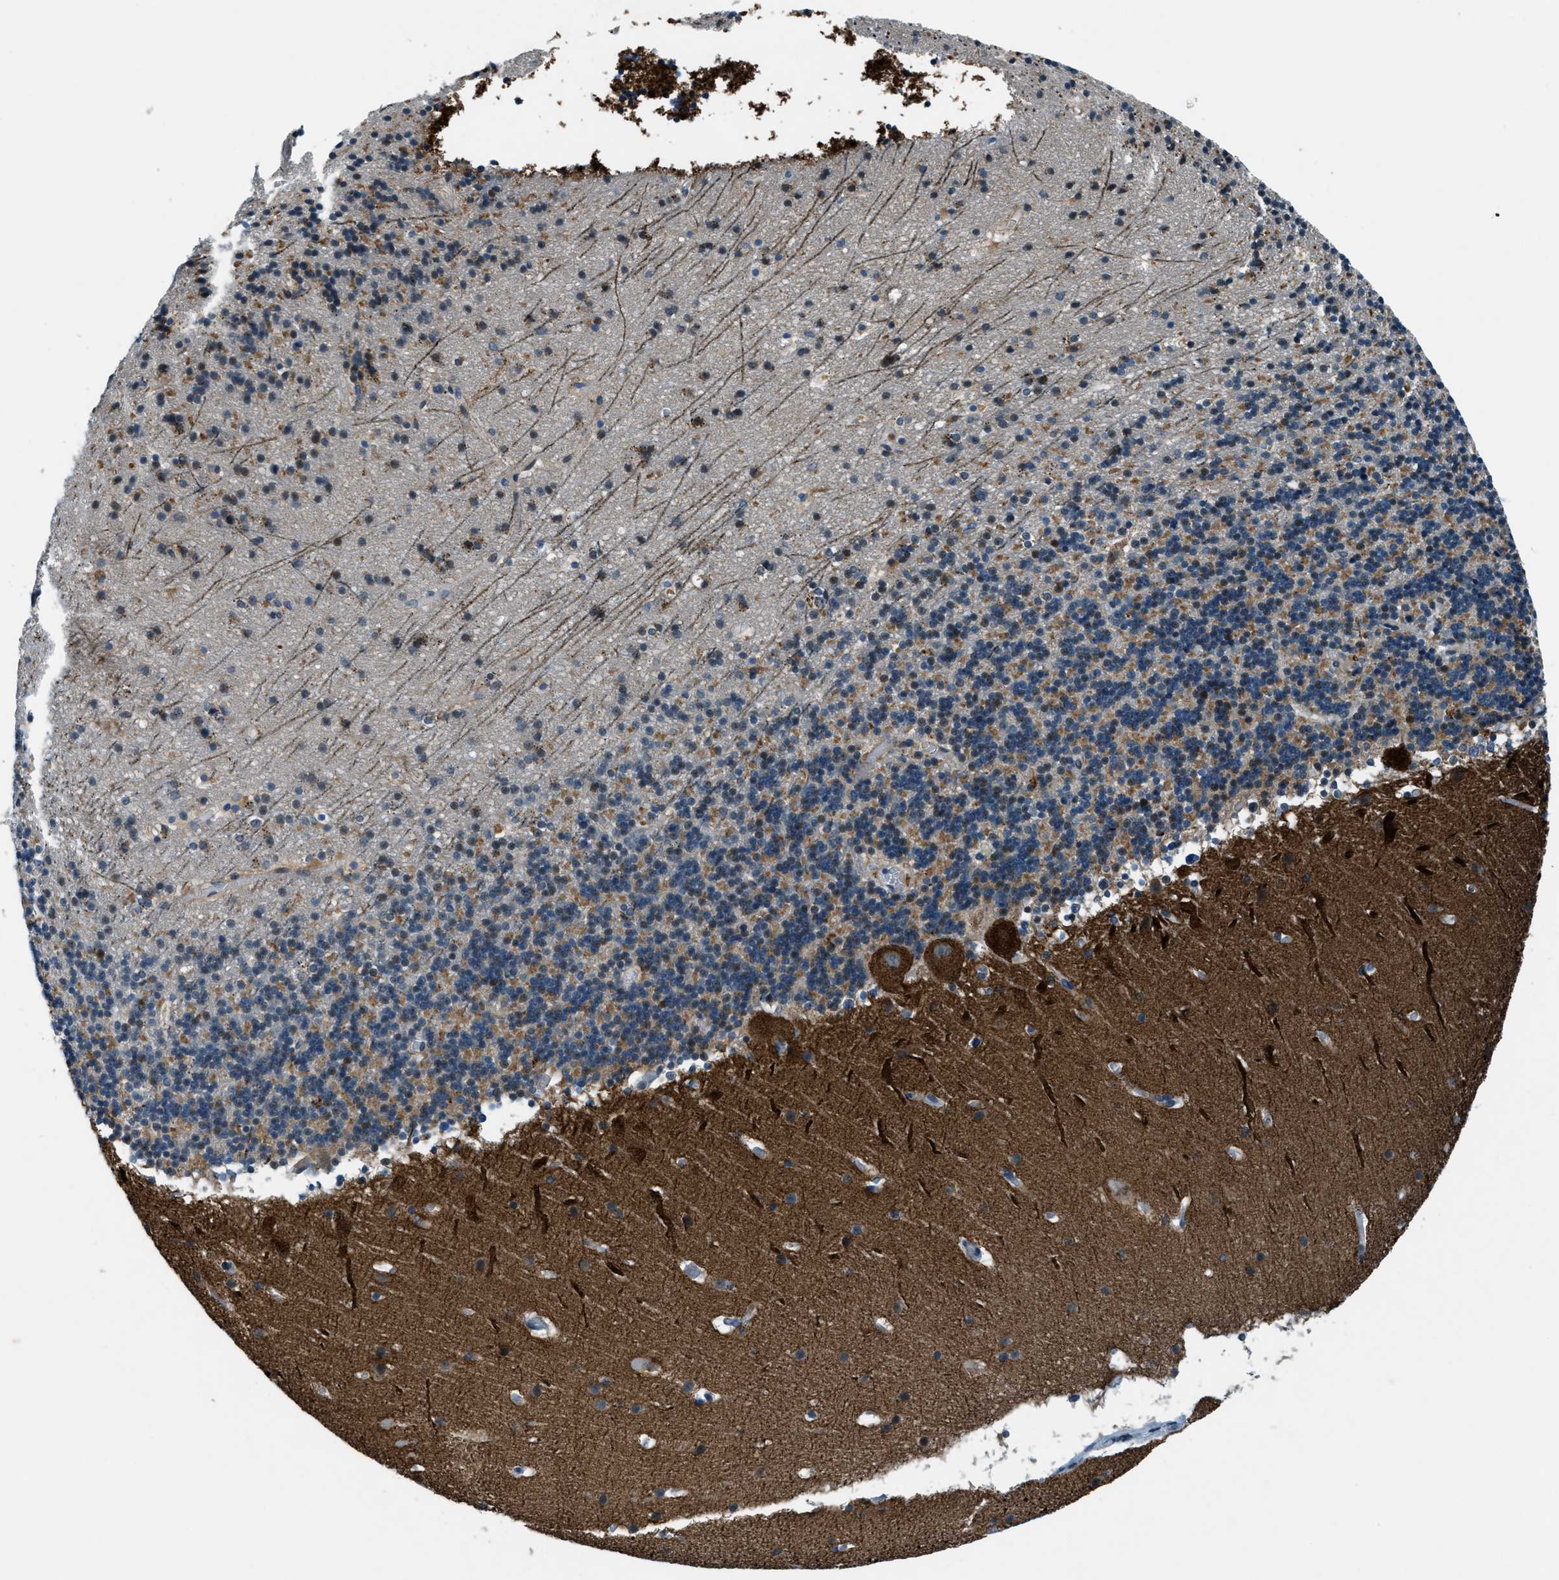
{"staining": {"intensity": "moderate", "quantity": "25%-75%", "location": "cytoplasmic/membranous"}, "tissue": "cerebellum", "cell_type": "Cells in granular layer", "image_type": "normal", "snomed": [{"axis": "morphology", "description": "Normal tissue, NOS"}, {"axis": "topography", "description": "Cerebellum"}], "caption": "Moderate cytoplasmic/membranous protein expression is identified in about 25%-75% of cells in granular layer in cerebellum.", "gene": "GINM1", "patient": {"sex": "male", "age": 45}}